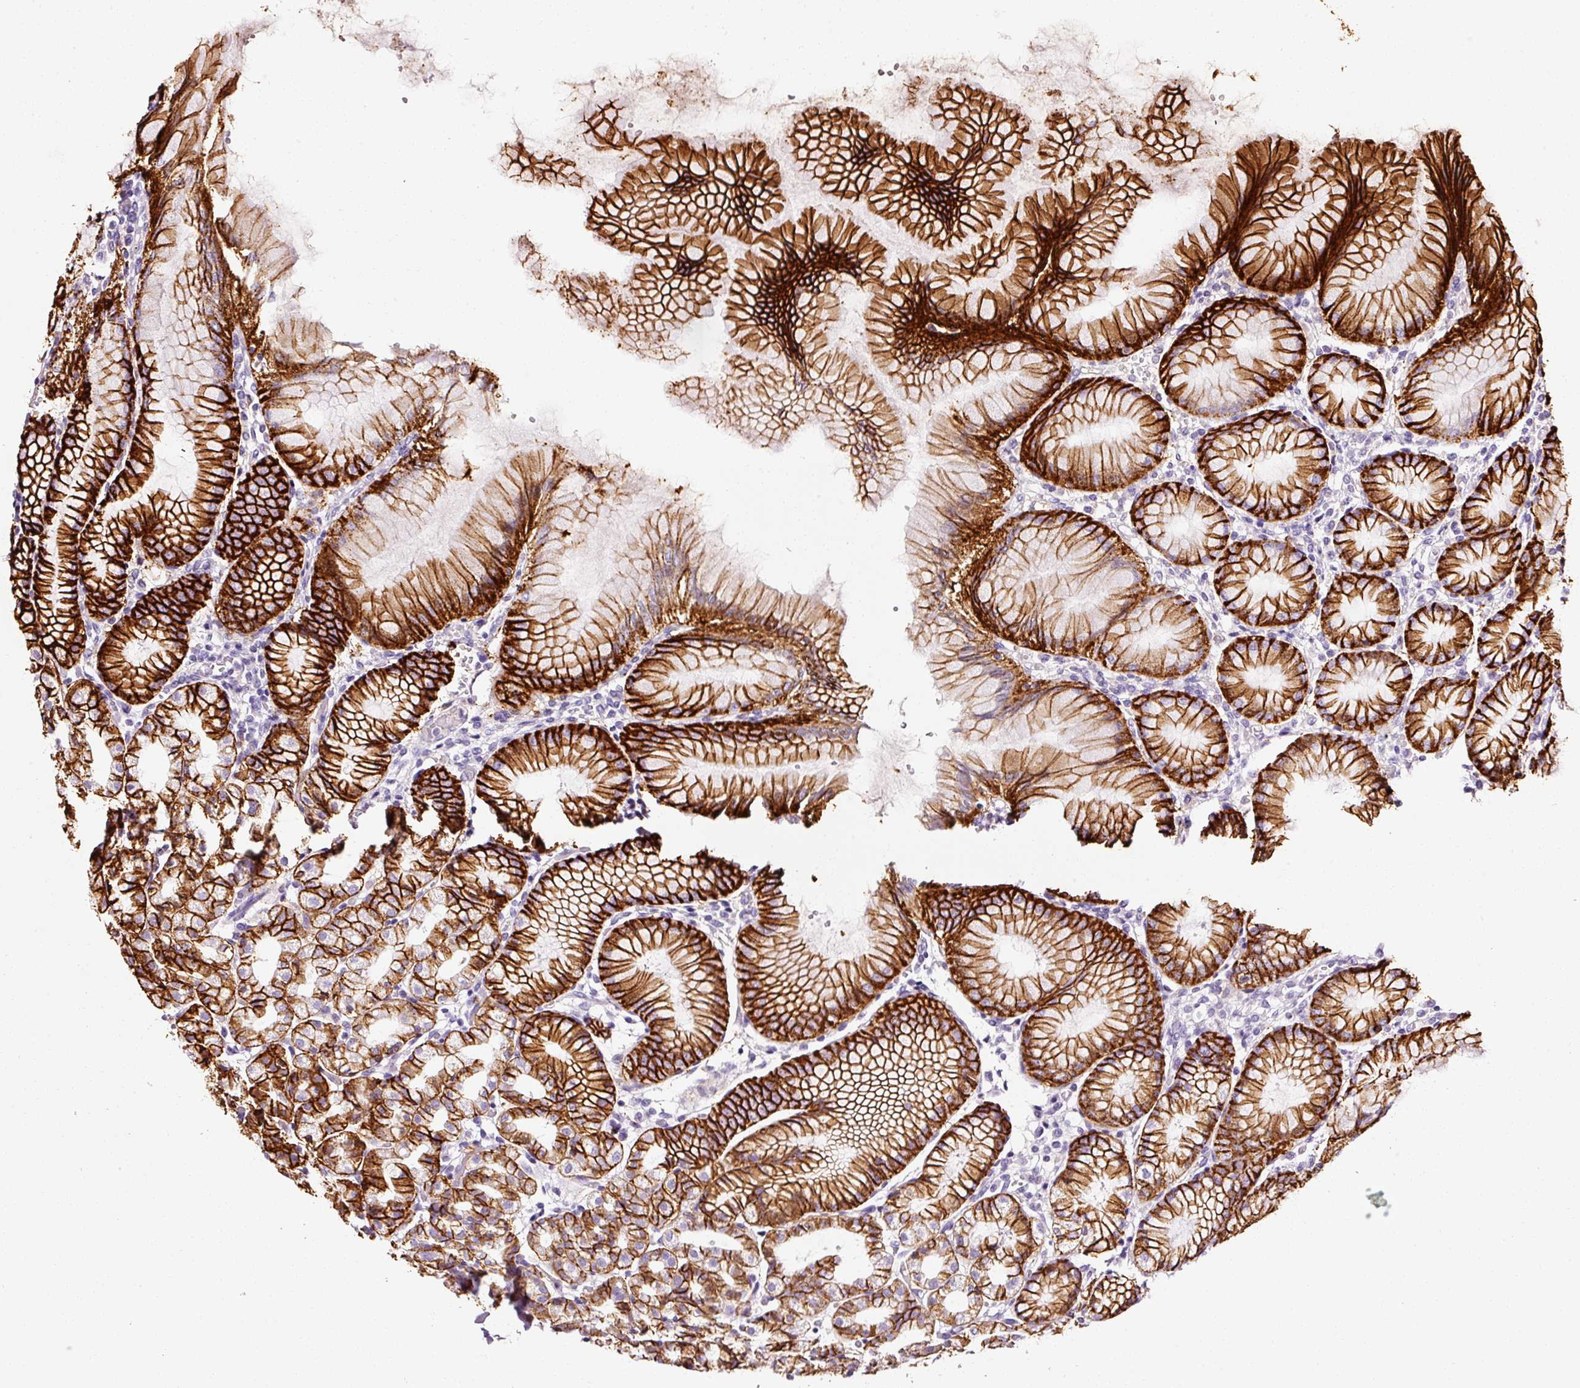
{"staining": {"intensity": "strong", "quantity": "25%-75%", "location": "cytoplasmic/membranous"}, "tissue": "stomach", "cell_type": "Glandular cells", "image_type": "normal", "snomed": [{"axis": "morphology", "description": "Normal tissue, NOS"}, {"axis": "topography", "description": "Stomach"}], "caption": "Protein analysis of benign stomach exhibits strong cytoplasmic/membranous positivity in approximately 25%-75% of glandular cells. The staining is performed using DAB (3,3'-diaminobenzidine) brown chromogen to label protein expression. The nuclei are counter-stained blue using hematoxylin.", "gene": "CYB561A3", "patient": {"sex": "female", "age": 57}}